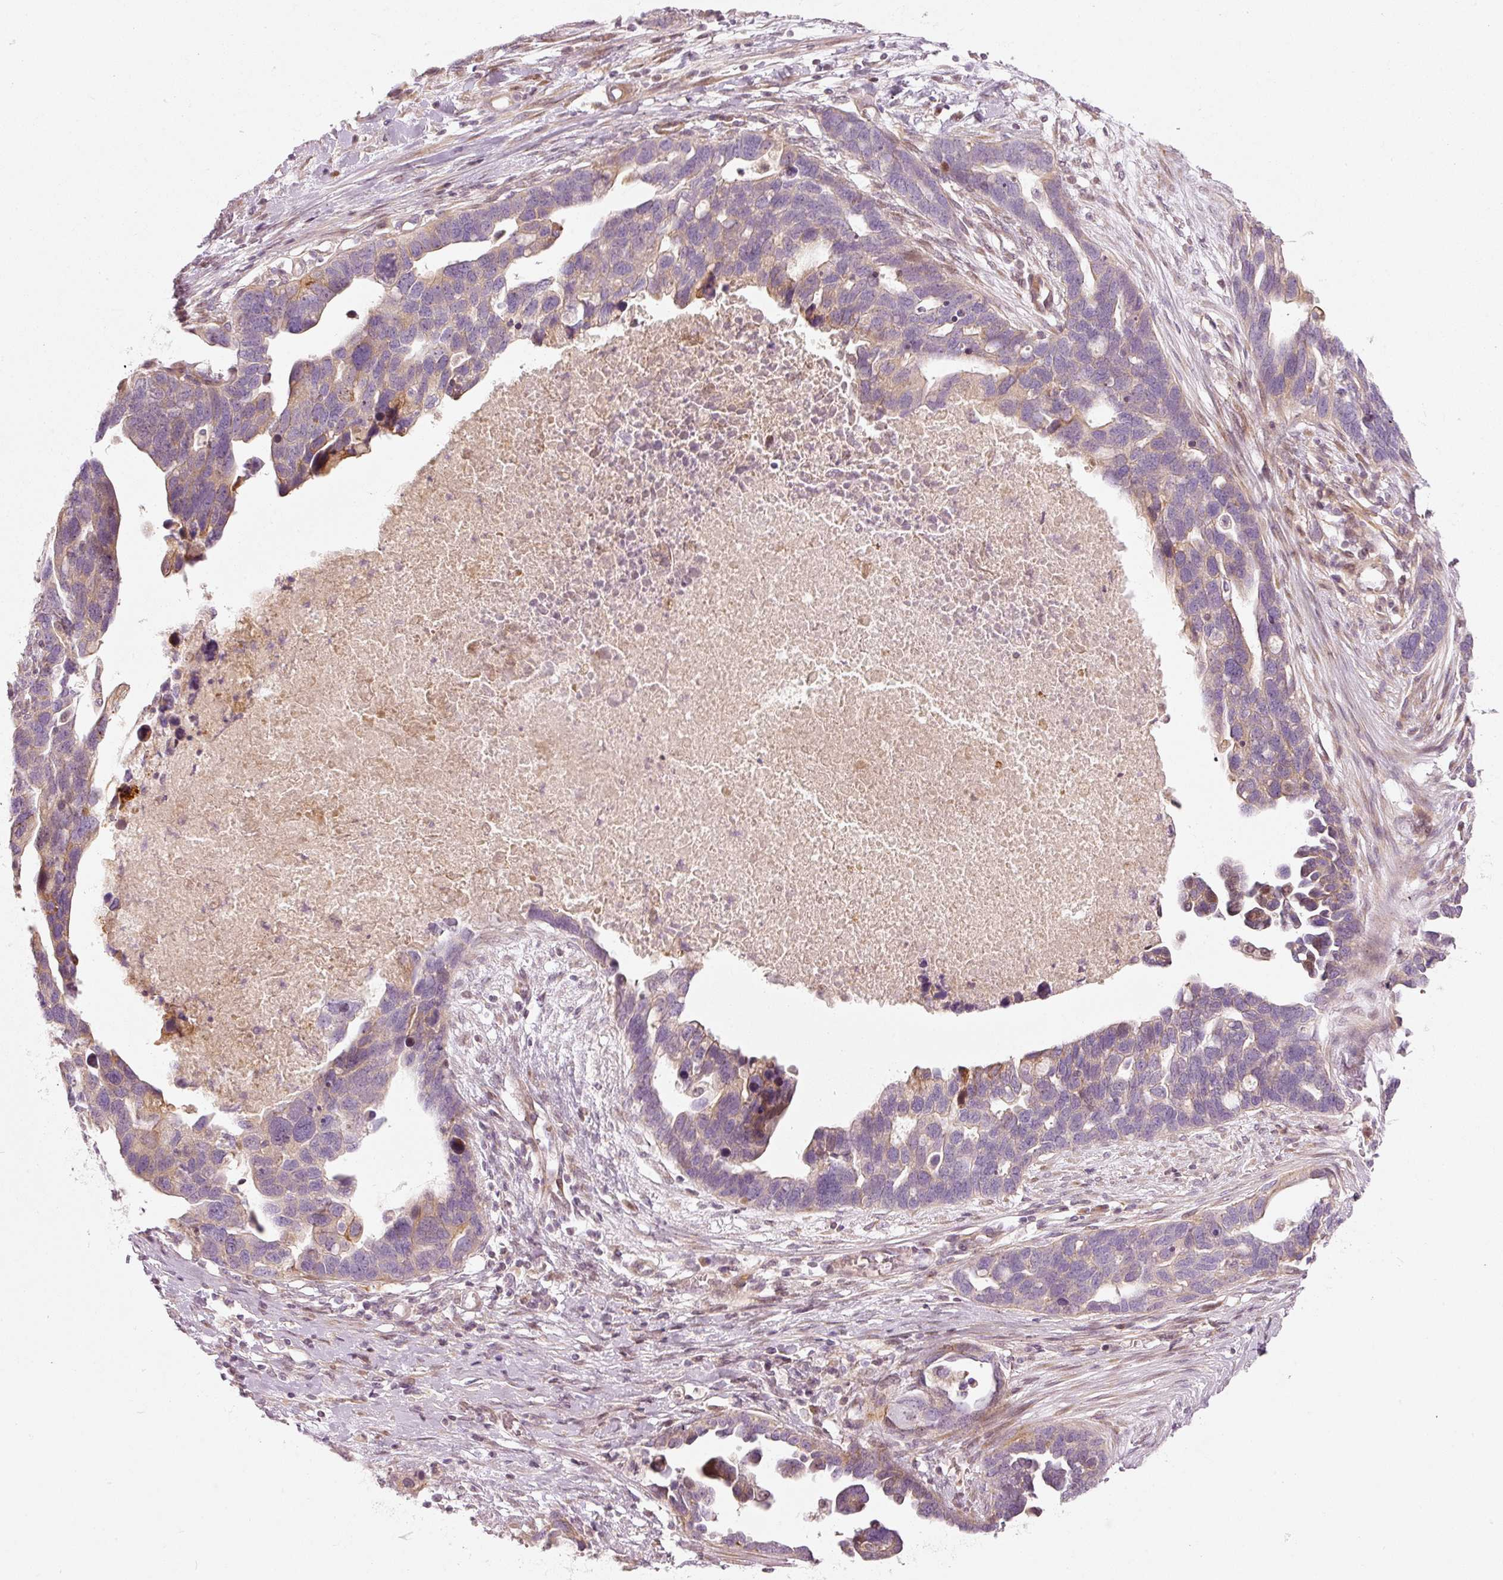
{"staining": {"intensity": "weak", "quantity": "25%-75%", "location": "cytoplasmic/membranous"}, "tissue": "ovarian cancer", "cell_type": "Tumor cells", "image_type": "cancer", "snomed": [{"axis": "morphology", "description": "Cystadenocarcinoma, serous, NOS"}, {"axis": "topography", "description": "Ovary"}], "caption": "Protein expression analysis of human serous cystadenocarcinoma (ovarian) reveals weak cytoplasmic/membranous staining in about 25%-75% of tumor cells. (DAB = brown stain, brightfield microscopy at high magnification).", "gene": "SLC20A1", "patient": {"sex": "female", "age": 54}}